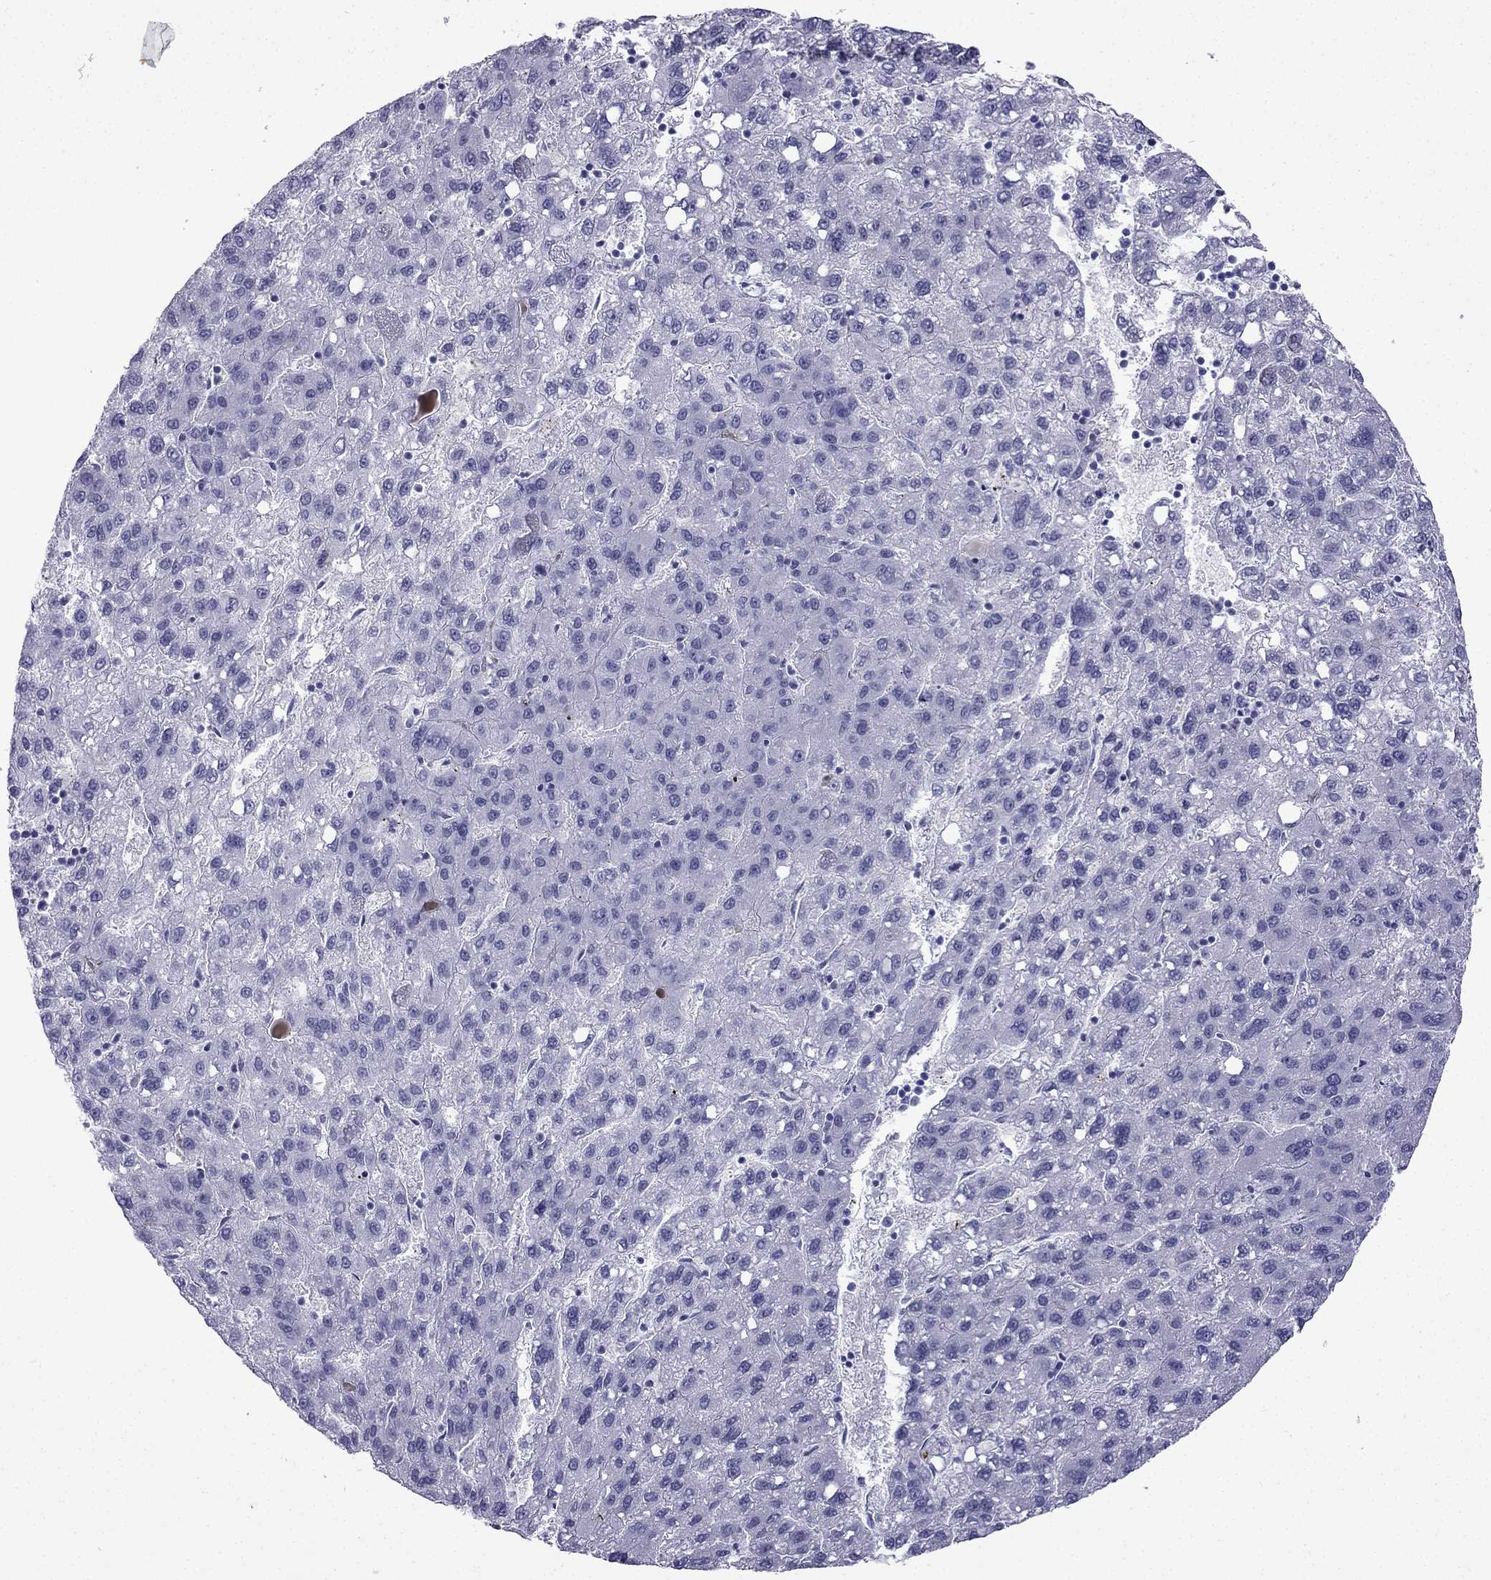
{"staining": {"intensity": "negative", "quantity": "none", "location": "none"}, "tissue": "liver cancer", "cell_type": "Tumor cells", "image_type": "cancer", "snomed": [{"axis": "morphology", "description": "Carcinoma, Hepatocellular, NOS"}, {"axis": "topography", "description": "Liver"}], "caption": "Liver hepatocellular carcinoma was stained to show a protein in brown. There is no significant staining in tumor cells.", "gene": "GJA8", "patient": {"sex": "female", "age": 82}}